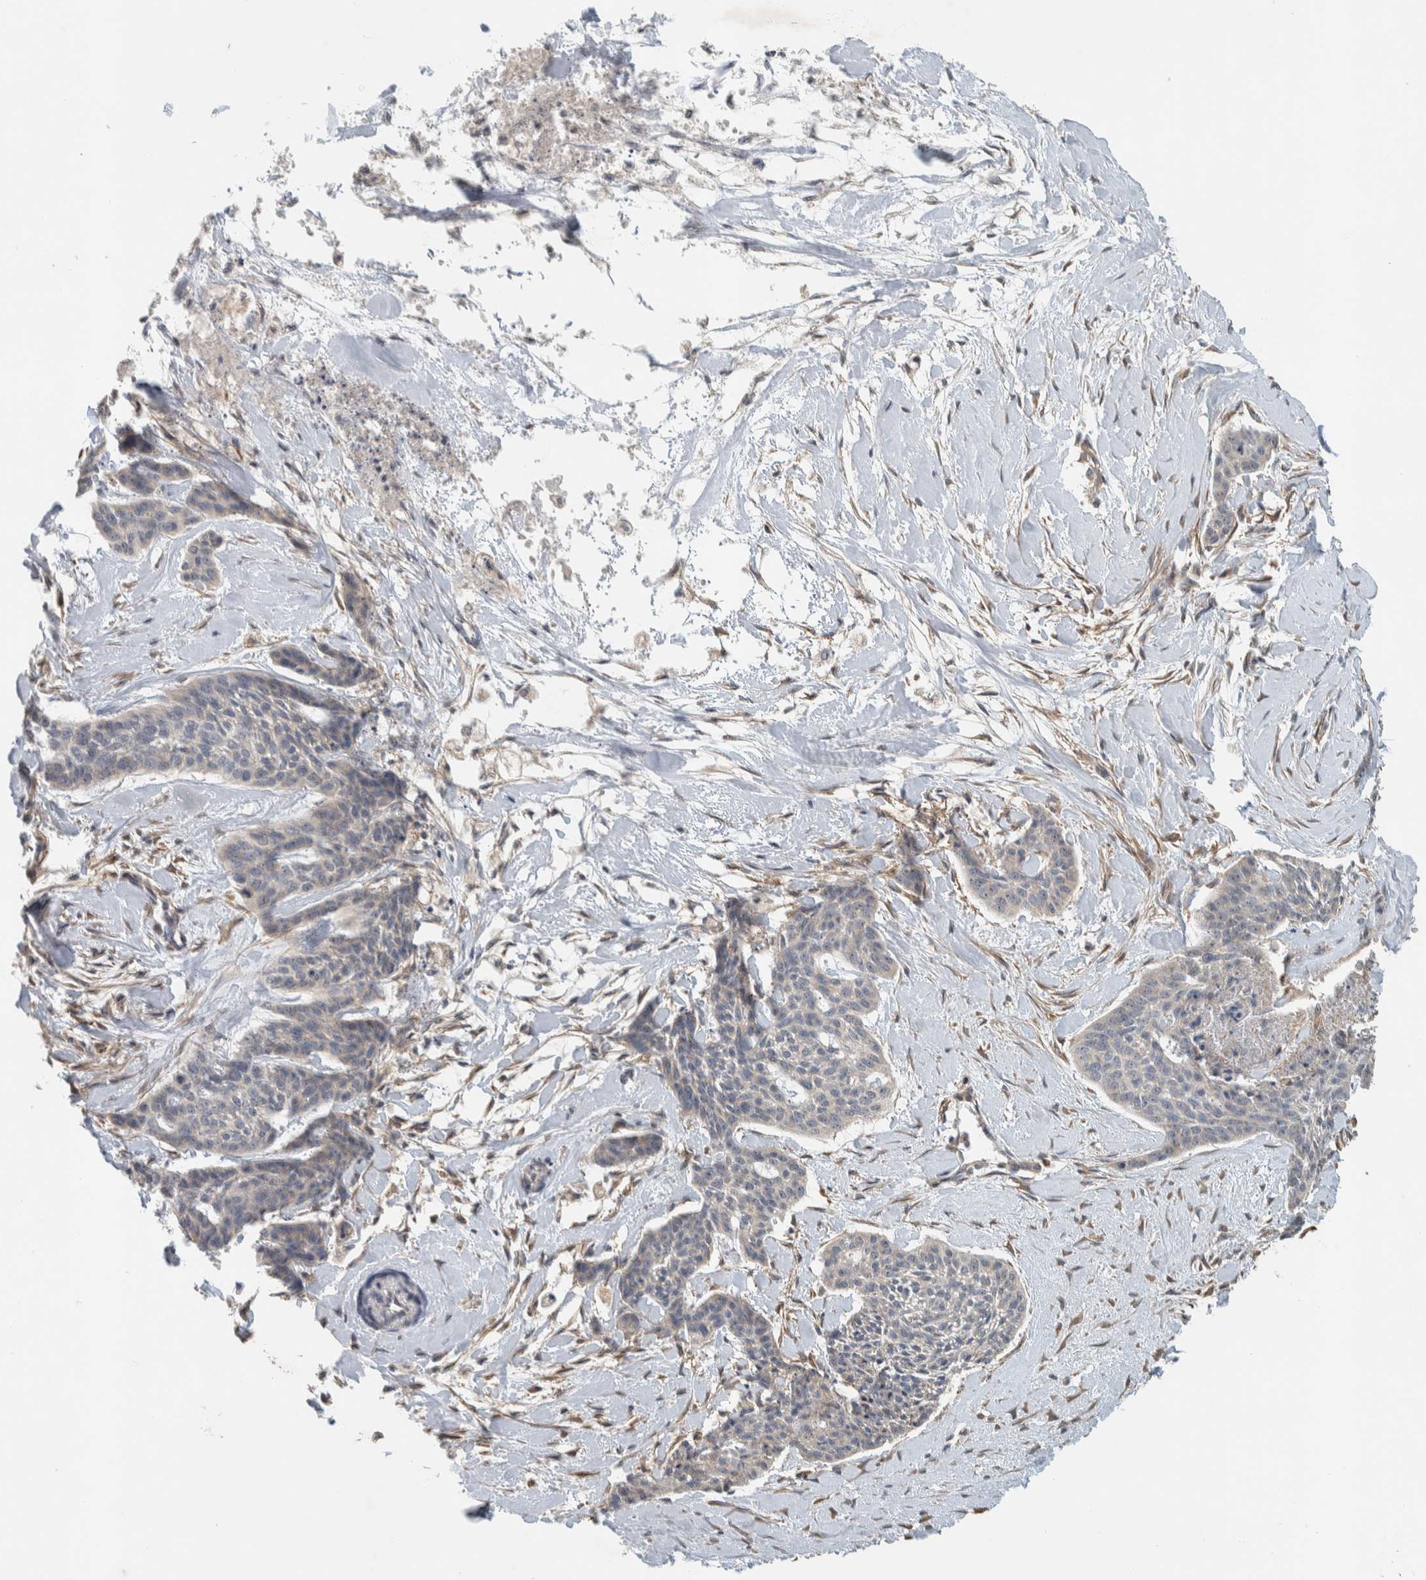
{"staining": {"intensity": "negative", "quantity": "none", "location": "none"}, "tissue": "skin cancer", "cell_type": "Tumor cells", "image_type": "cancer", "snomed": [{"axis": "morphology", "description": "Basal cell carcinoma"}, {"axis": "topography", "description": "Skin"}], "caption": "Immunohistochemical staining of skin cancer exhibits no significant positivity in tumor cells.", "gene": "KLHL40", "patient": {"sex": "female", "age": 64}}